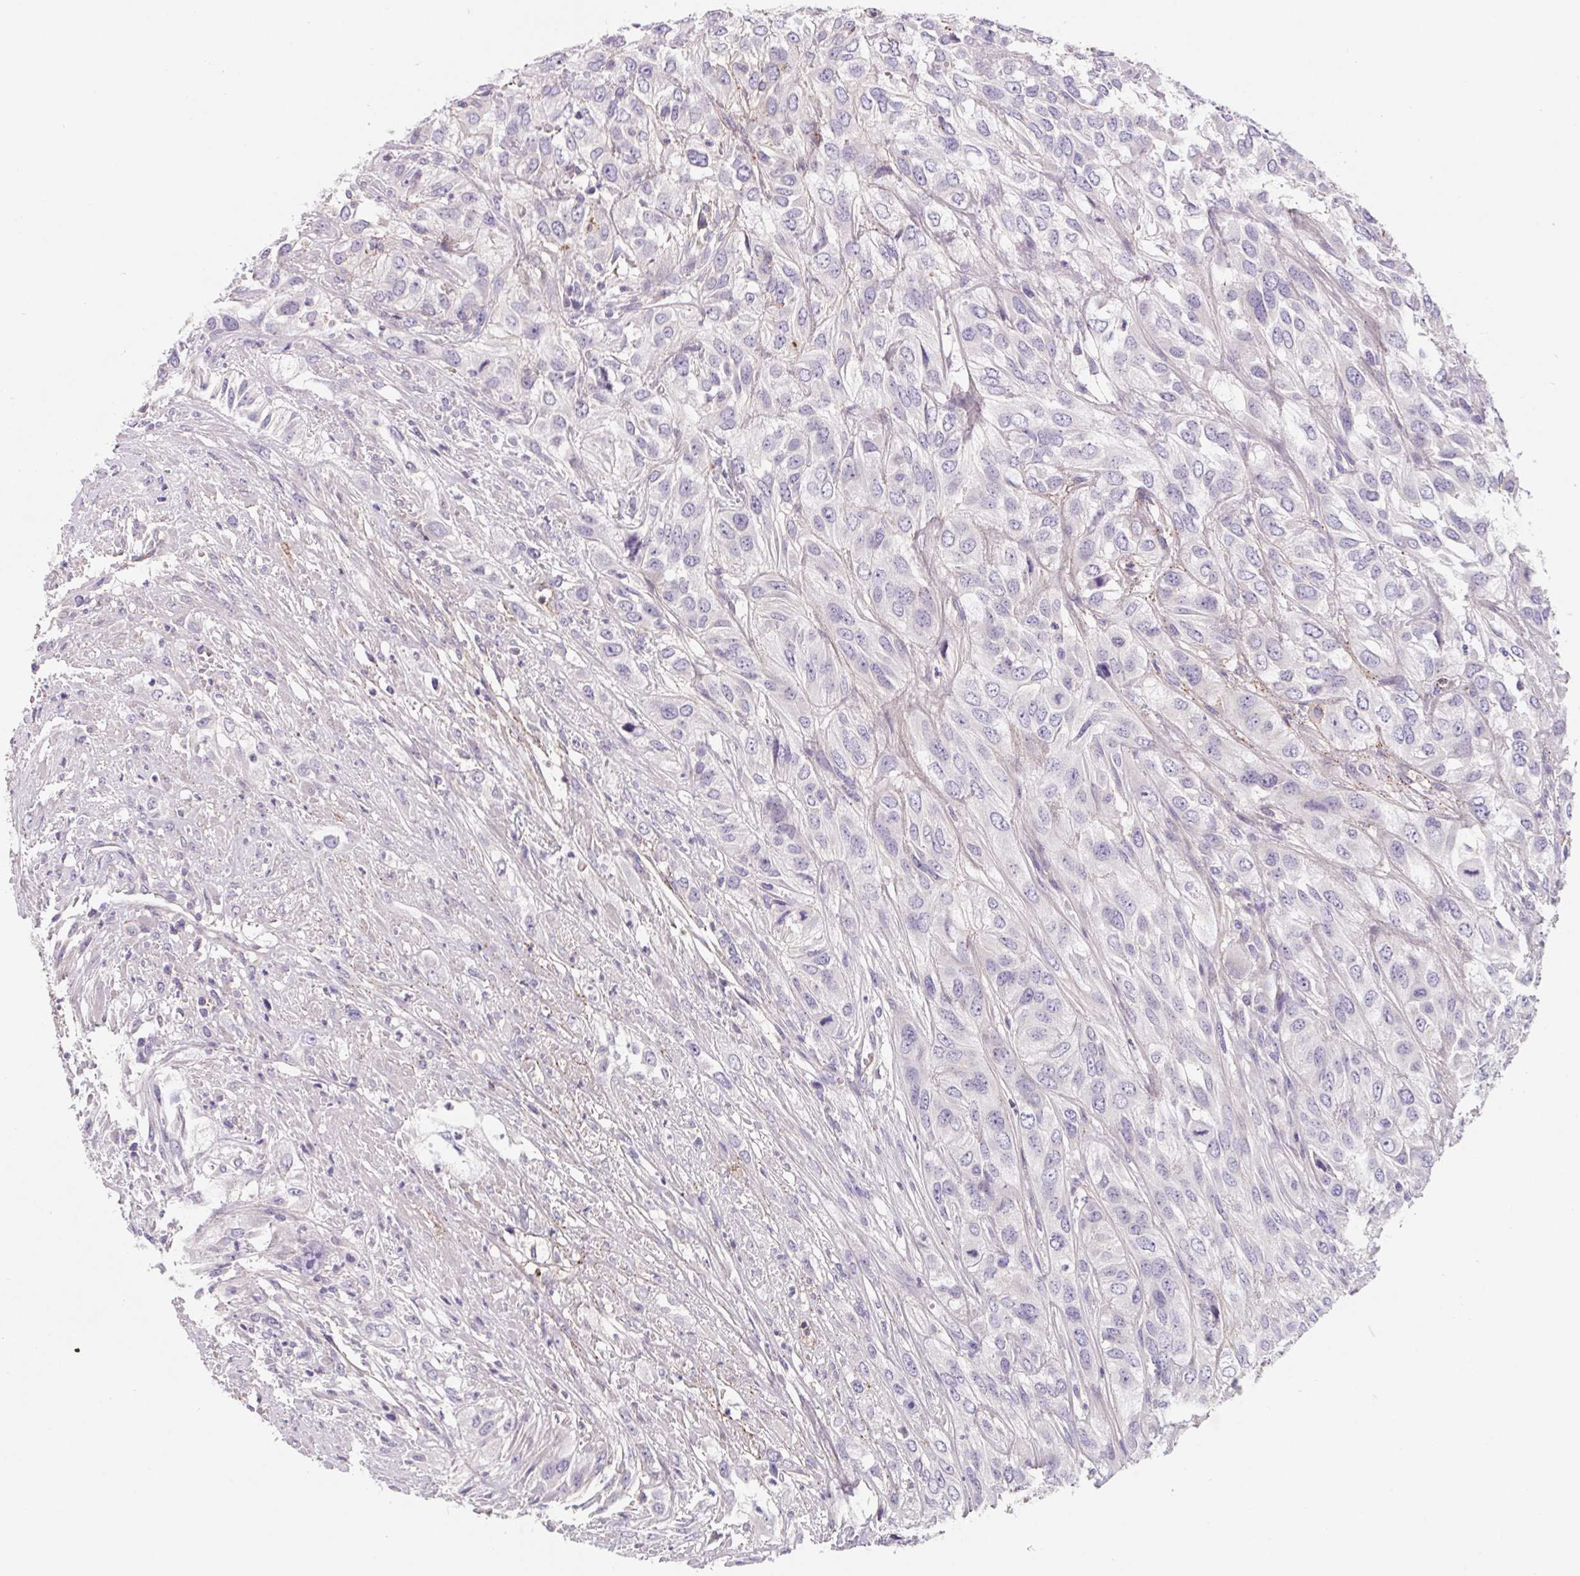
{"staining": {"intensity": "negative", "quantity": "none", "location": "none"}, "tissue": "urothelial cancer", "cell_type": "Tumor cells", "image_type": "cancer", "snomed": [{"axis": "morphology", "description": "Urothelial carcinoma, High grade"}, {"axis": "topography", "description": "Urinary bladder"}], "caption": "This is a histopathology image of immunohistochemistry (IHC) staining of urothelial cancer, which shows no staining in tumor cells.", "gene": "LPA", "patient": {"sex": "male", "age": 67}}